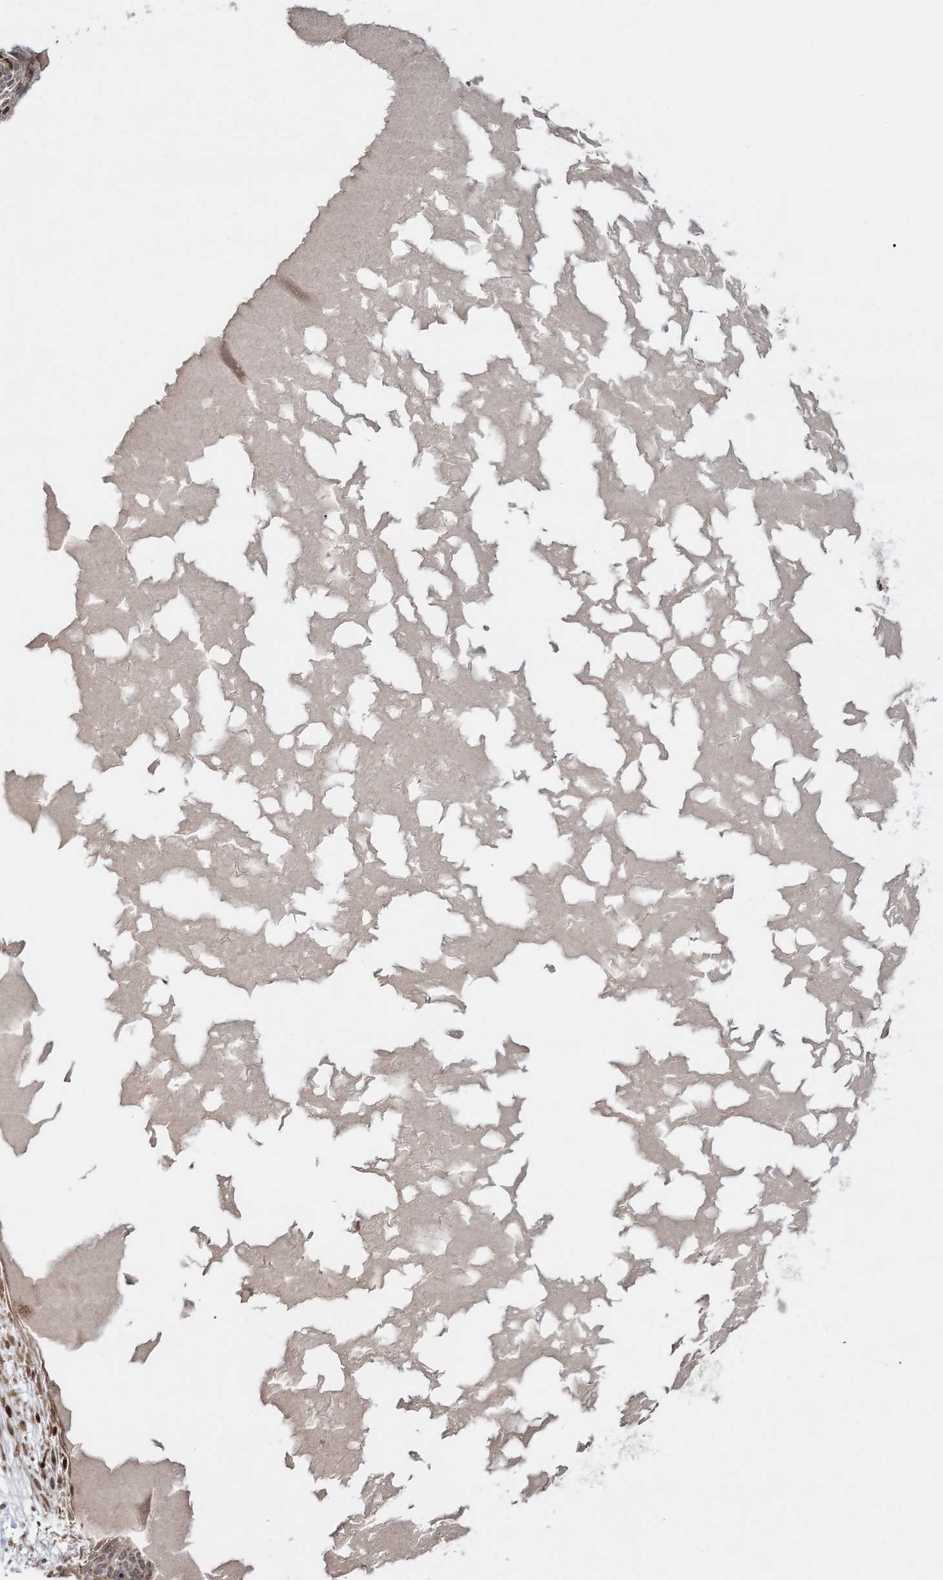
{"staining": {"intensity": "moderate", "quantity": "25%-75%", "location": "nuclear"}, "tissue": "skin cancer", "cell_type": "Tumor cells", "image_type": "cancer", "snomed": [{"axis": "morphology", "description": "Squamous cell carcinoma, NOS"}, {"axis": "topography", "description": "Skin"}], "caption": "Brown immunohistochemical staining in skin cancer (squamous cell carcinoma) displays moderate nuclear staining in approximately 25%-75% of tumor cells. (DAB IHC with brightfield microscopy, high magnification).", "gene": "KIF4A", "patient": {"sex": "female", "age": 90}}